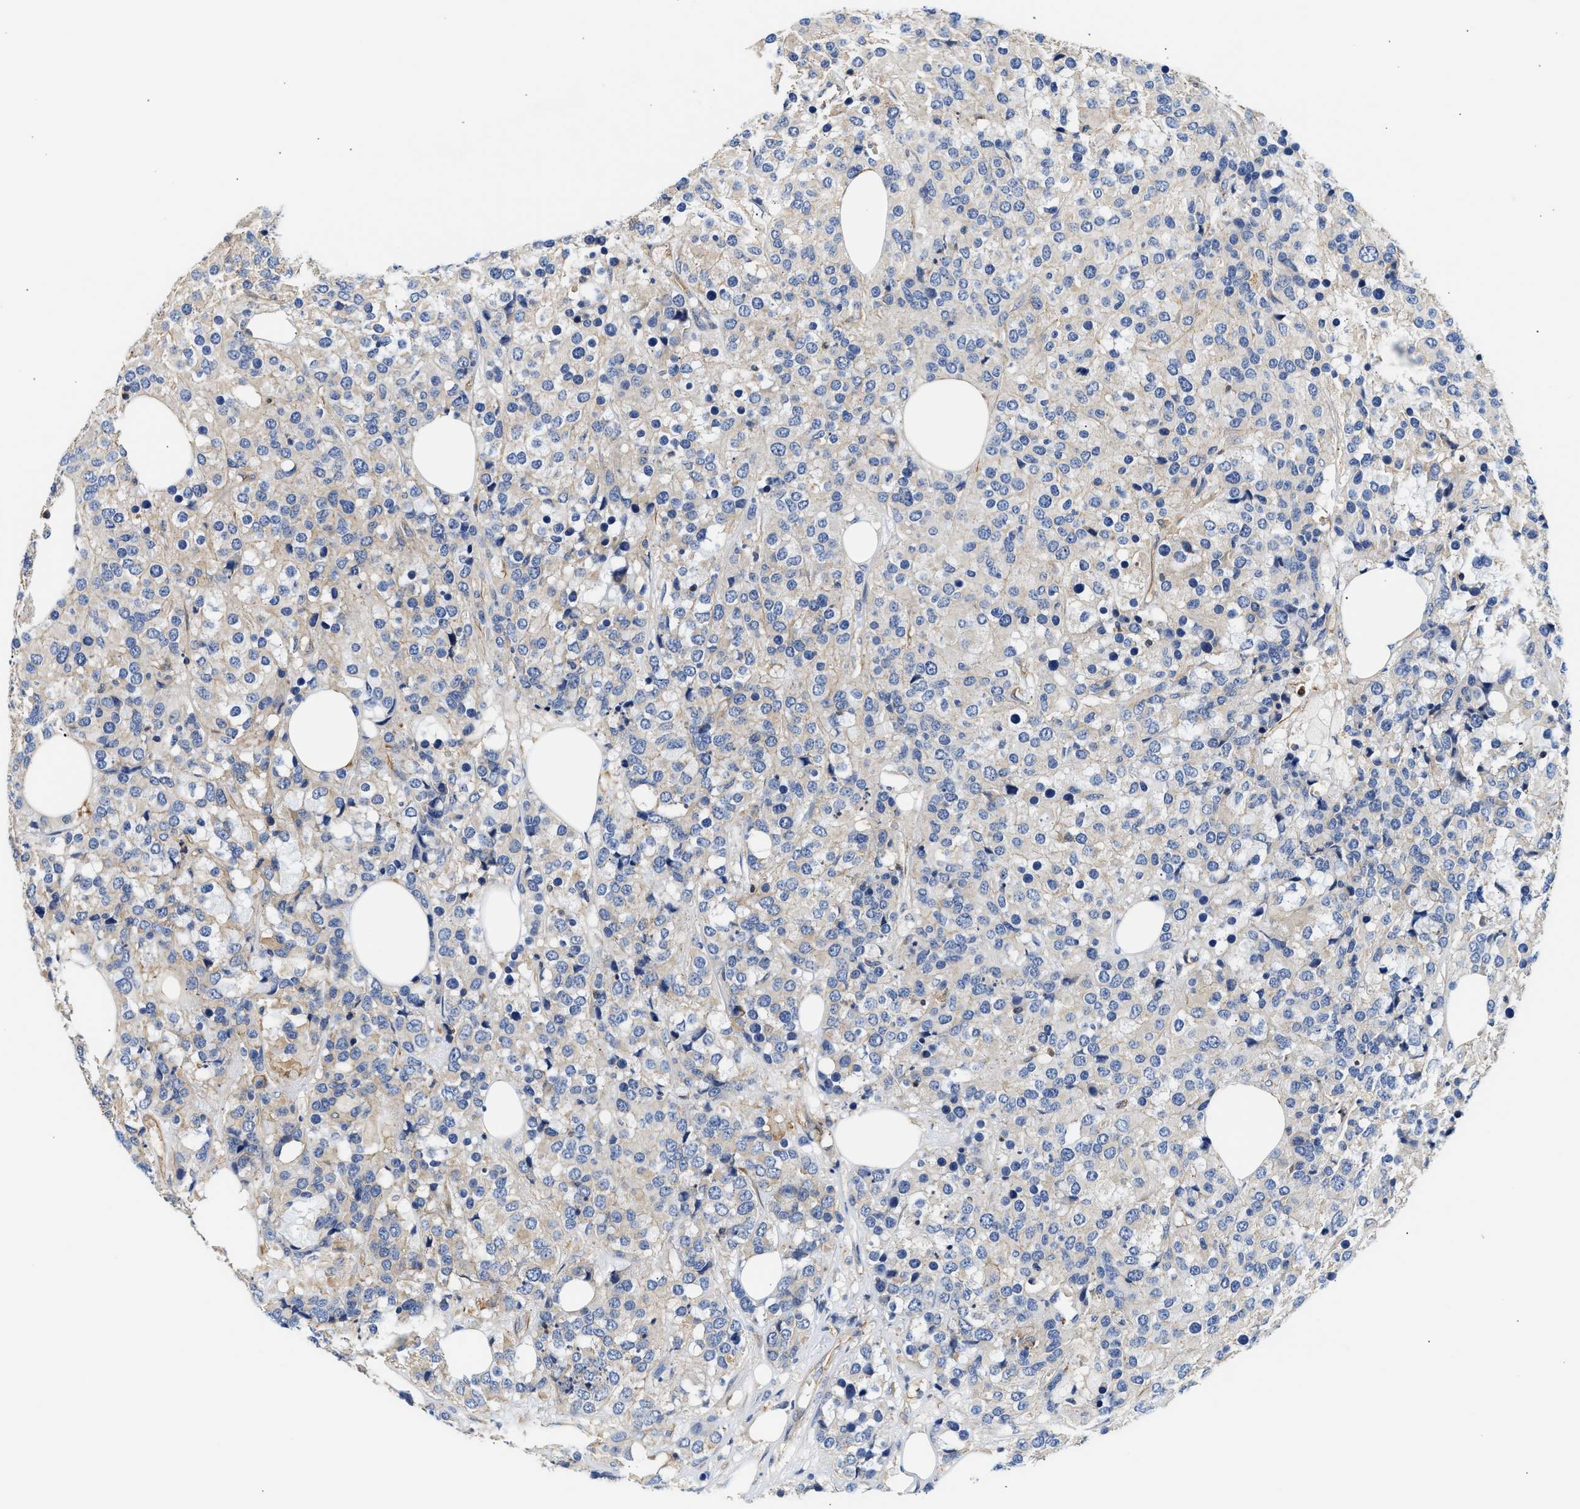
{"staining": {"intensity": "weak", "quantity": "<25%", "location": "cytoplasmic/membranous"}, "tissue": "breast cancer", "cell_type": "Tumor cells", "image_type": "cancer", "snomed": [{"axis": "morphology", "description": "Lobular carcinoma"}, {"axis": "topography", "description": "Breast"}], "caption": "Immunohistochemistry (IHC) photomicrograph of breast cancer stained for a protein (brown), which reveals no expression in tumor cells.", "gene": "SAMD9L", "patient": {"sex": "female", "age": 59}}